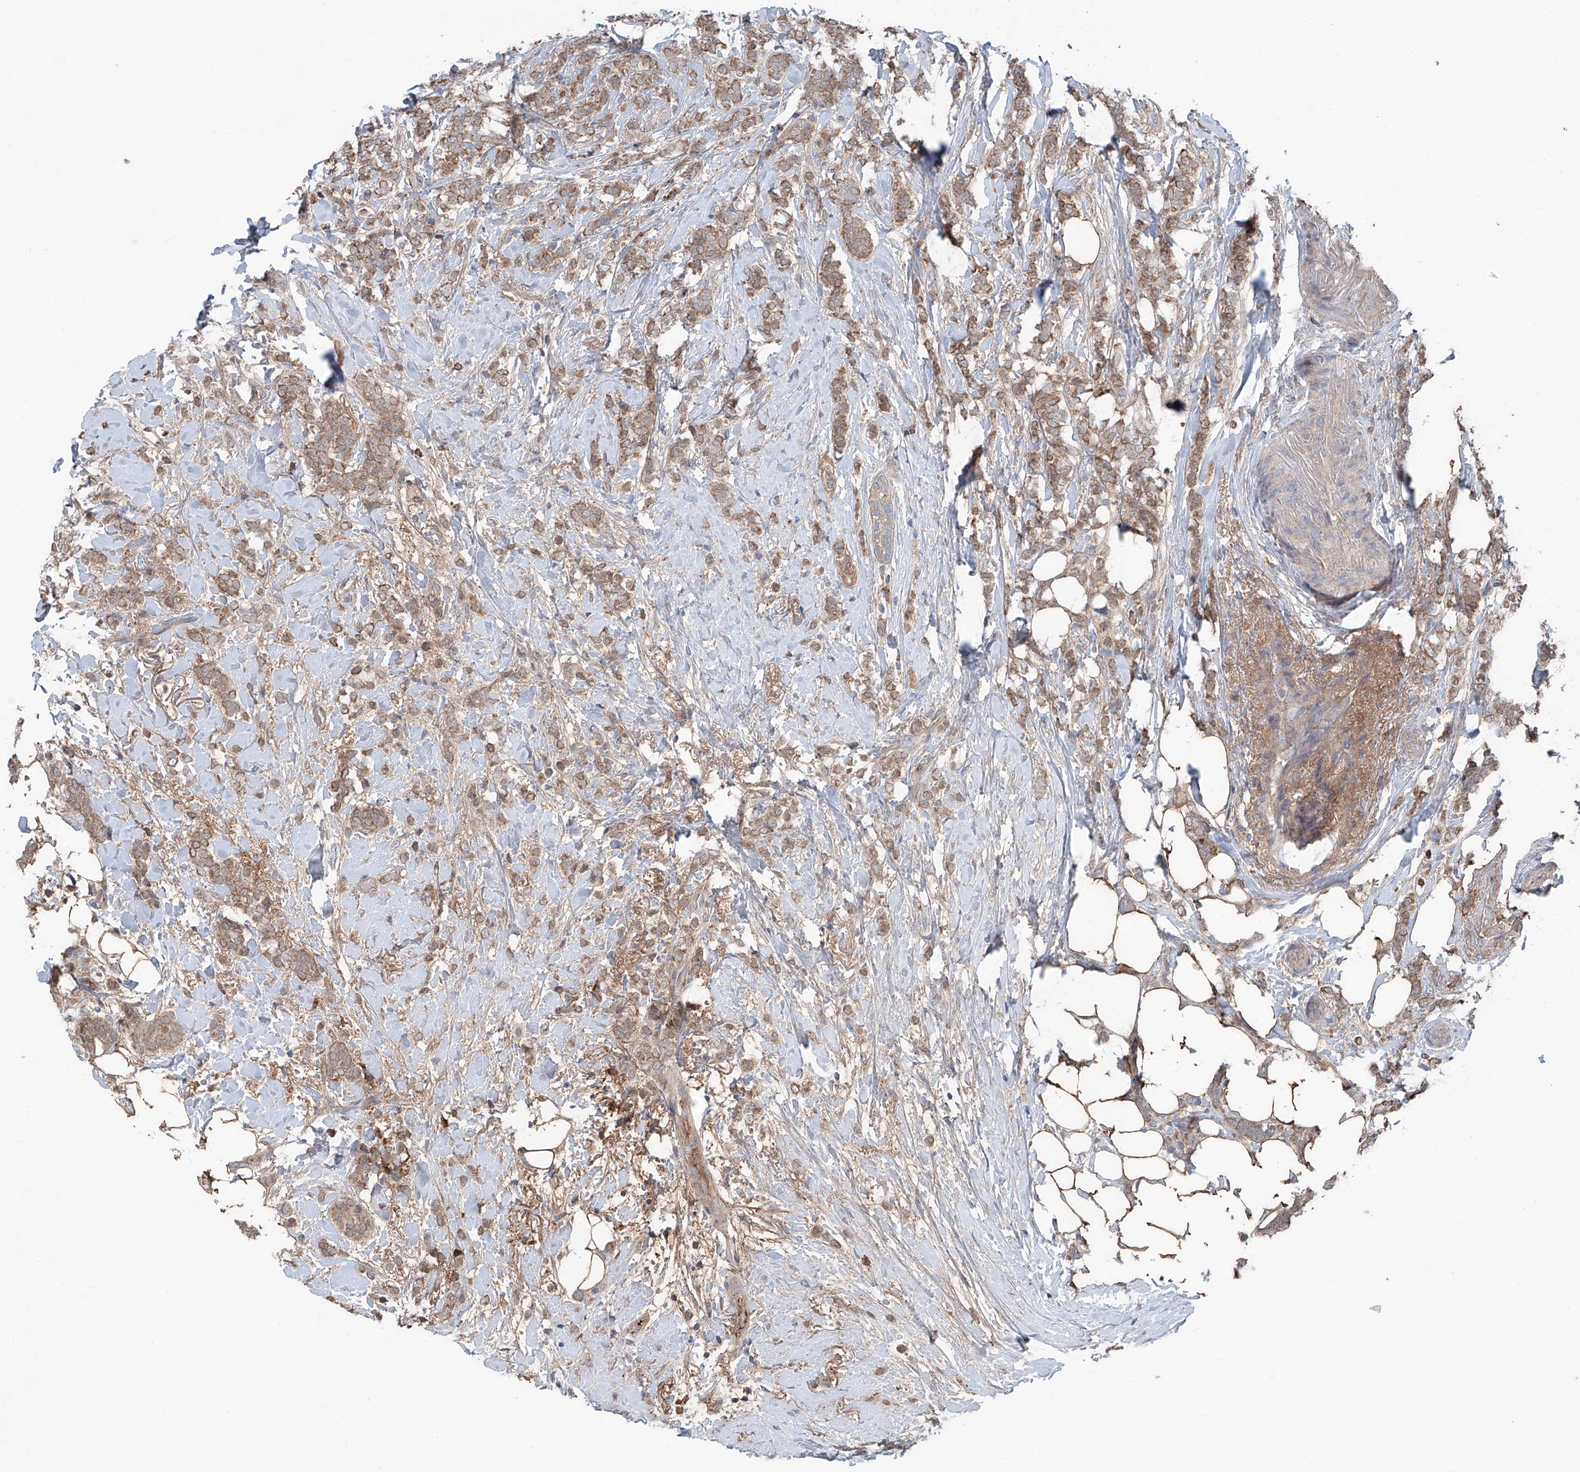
{"staining": {"intensity": "moderate", "quantity": ">75%", "location": "cytoplasmic/membranous"}, "tissue": "breast cancer", "cell_type": "Tumor cells", "image_type": "cancer", "snomed": [{"axis": "morphology", "description": "Lobular carcinoma"}, {"axis": "topography", "description": "Breast"}], "caption": "Tumor cells exhibit moderate cytoplasmic/membranous positivity in approximately >75% of cells in breast lobular carcinoma.", "gene": "SIX4", "patient": {"sex": "female", "age": 50}}